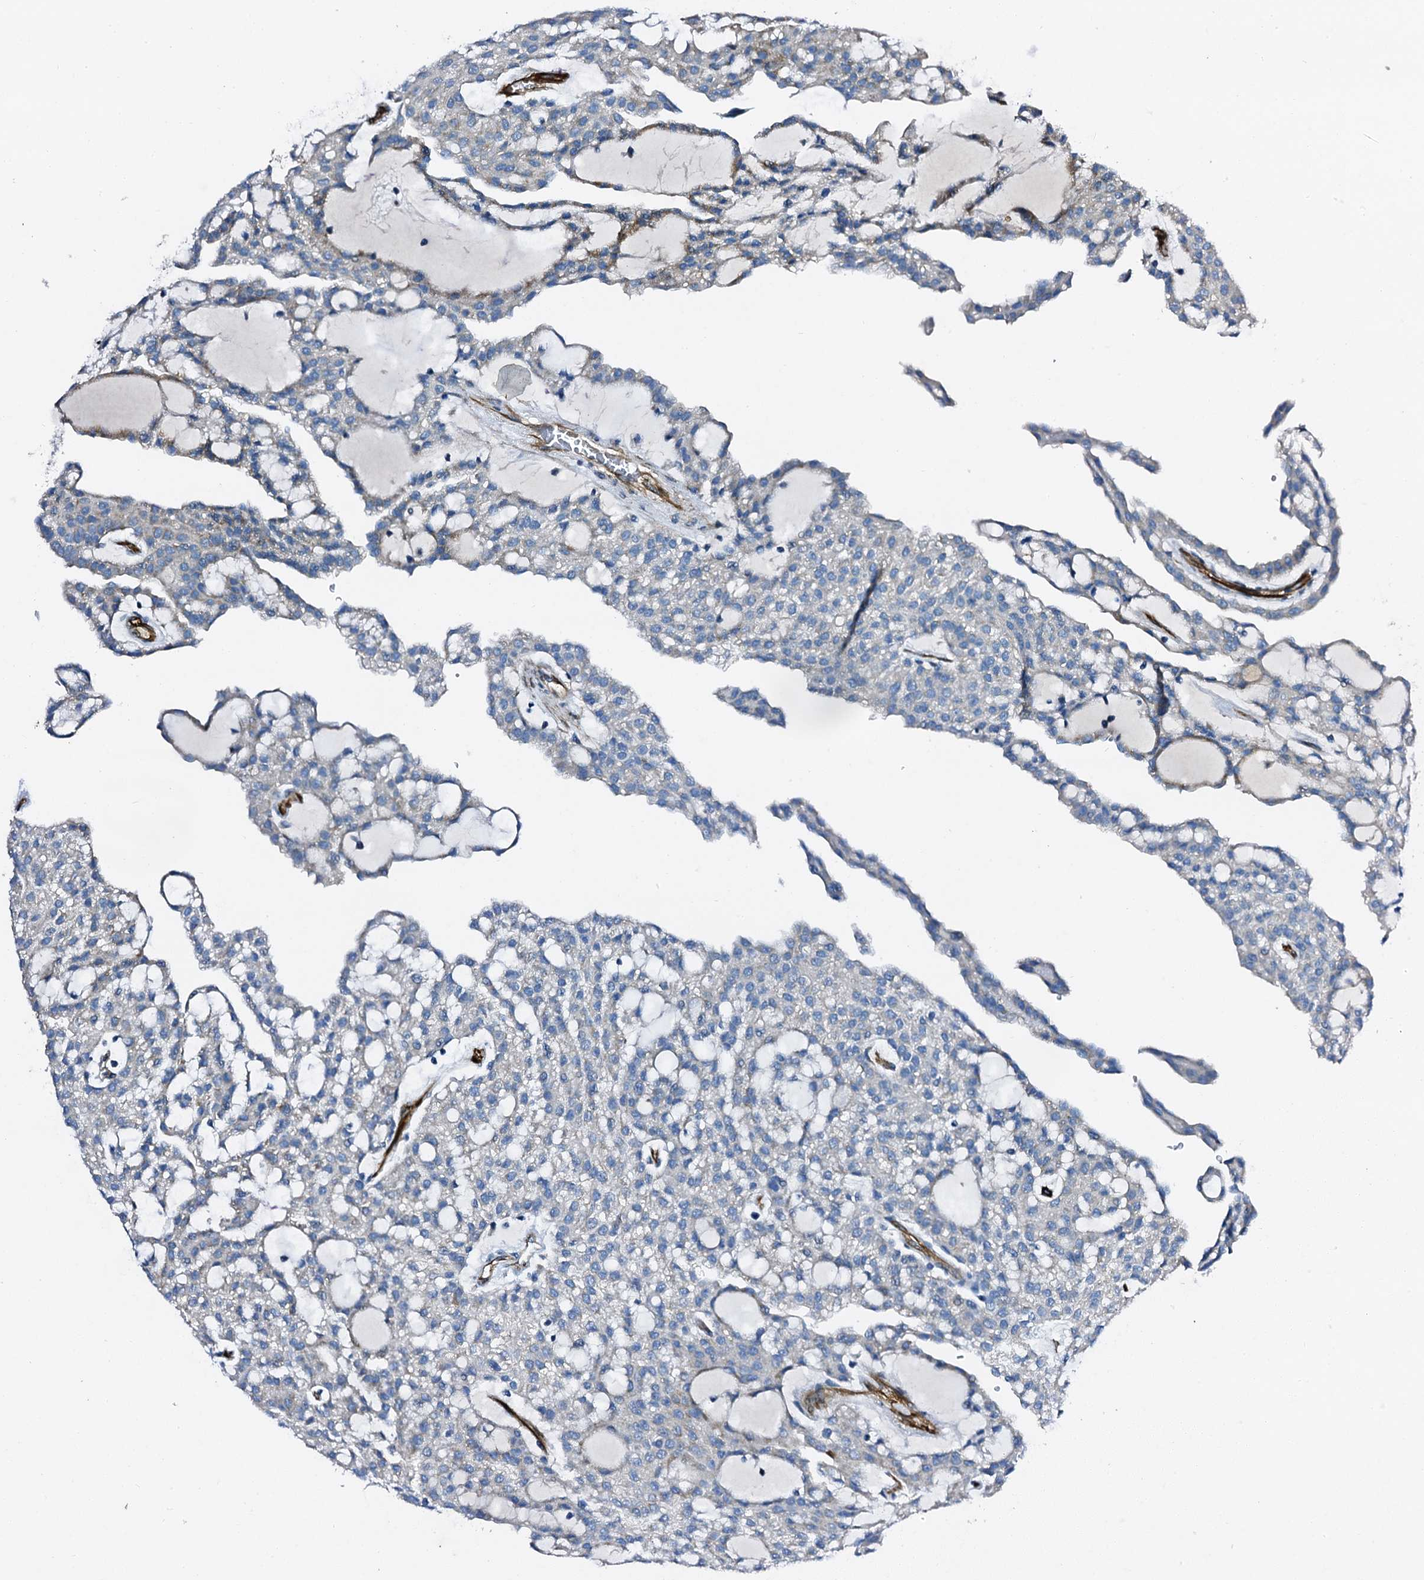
{"staining": {"intensity": "negative", "quantity": "none", "location": "none"}, "tissue": "renal cancer", "cell_type": "Tumor cells", "image_type": "cancer", "snomed": [{"axis": "morphology", "description": "Adenocarcinoma, NOS"}, {"axis": "topography", "description": "Kidney"}], "caption": "This photomicrograph is of adenocarcinoma (renal) stained with immunohistochemistry (IHC) to label a protein in brown with the nuclei are counter-stained blue. There is no staining in tumor cells.", "gene": "DBX1", "patient": {"sex": "male", "age": 63}}